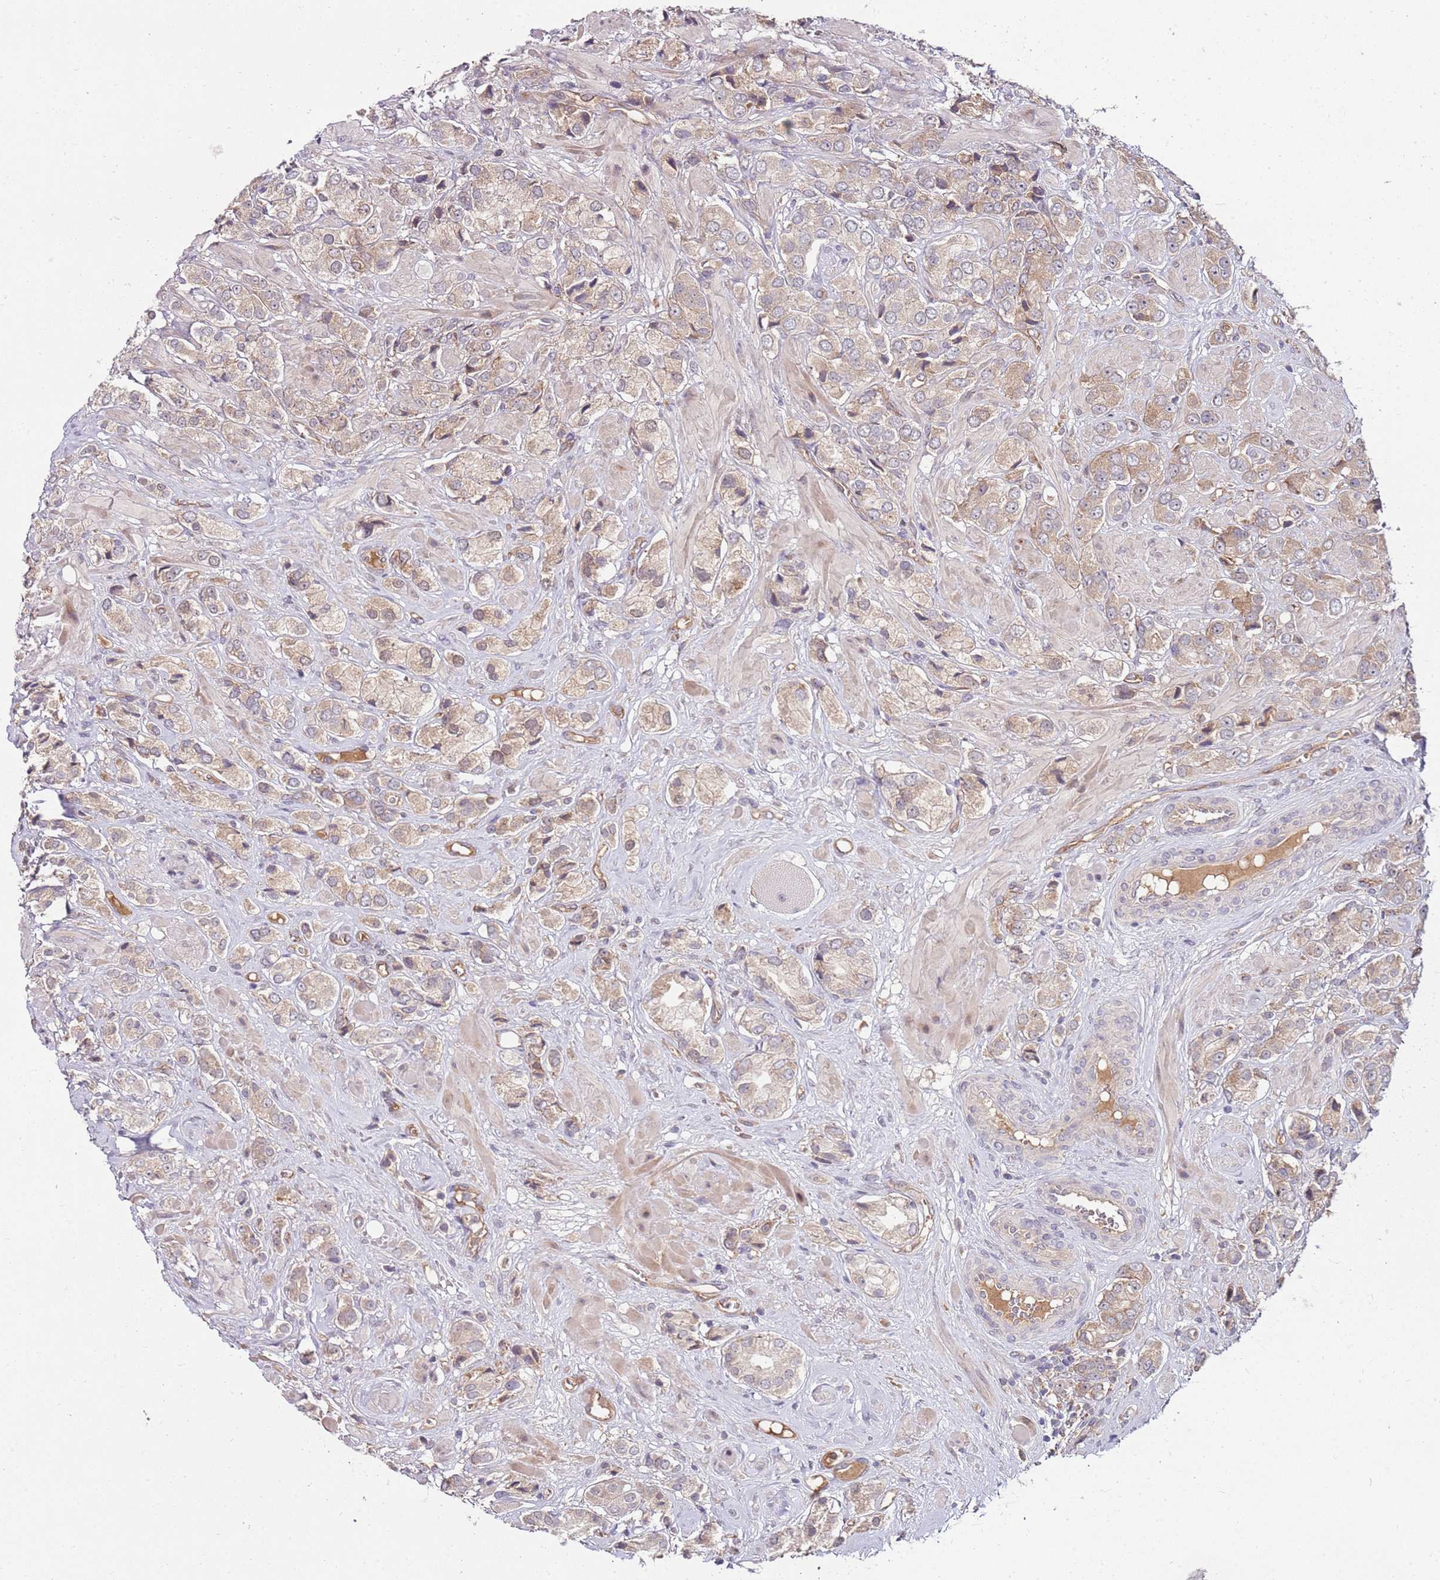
{"staining": {"intensity": "weak", "quantity": ">75%", "location": "cytoplasmic/membranous"}, "tissue": "prostate cancer", "cell_type": "Tumor cells", "image_type": "cancer", "snomed": [{"axis": "morphology", "description": "Adenocarcinoma, High grade"}, {"axis": "topography", "description": "Prostate and seminal vesicle, NOS"}], "caption": "Prostate cancer (high-grade adenocarcinoma) was stained to show a protein in brown. There is low levels of weak cytoplasmic/membranous positivity in about >75% of tumor cells.", "gene": "FBXL22", "patient": {"sex": "male", "age": 64}}